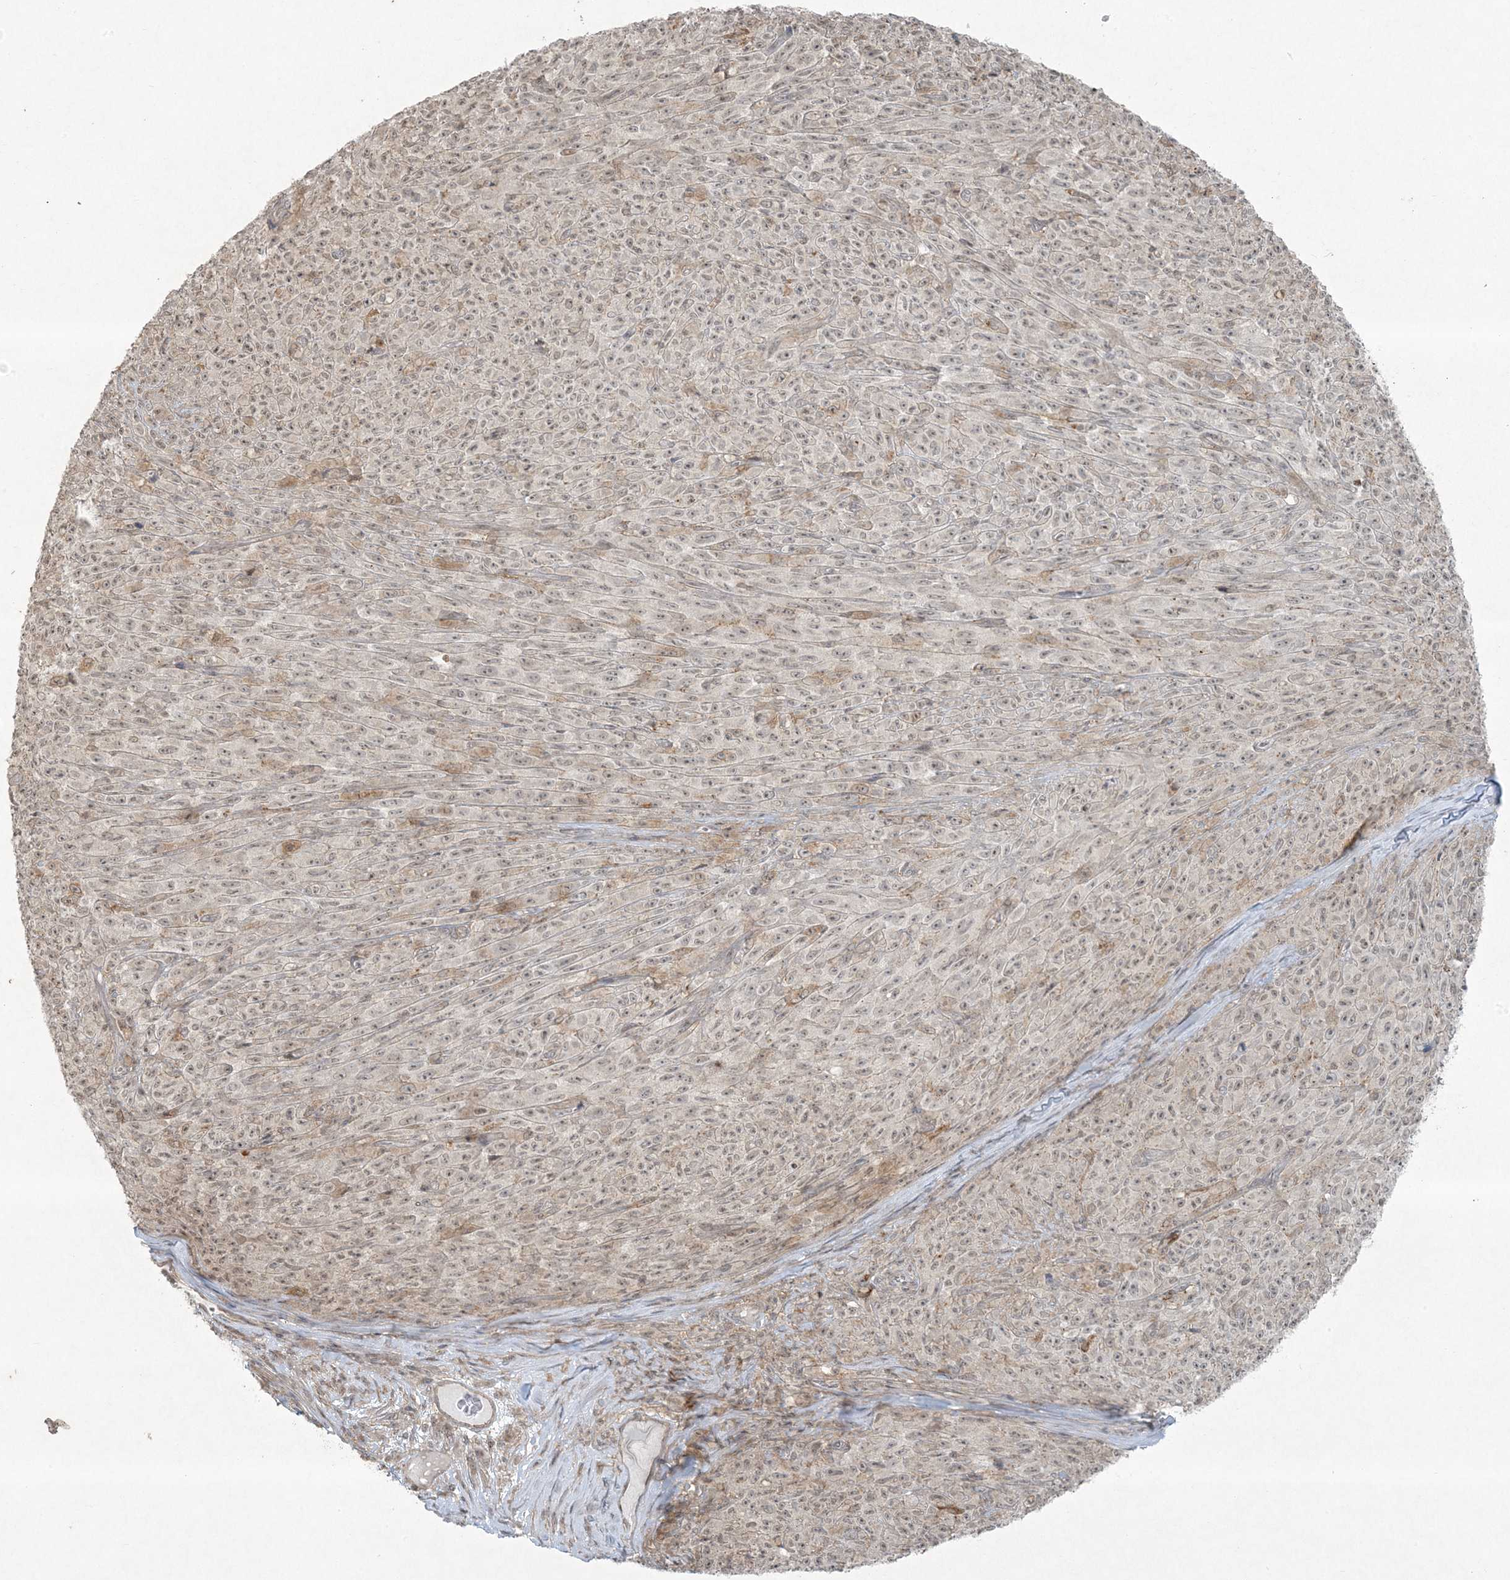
{"staining": {"intensity": "weak", "quantity": "25%-75%", "location": "nuclear"}, "tissue": "melanoma", "cell_type": "Tumor cells", "image_type": "cancer", "snomed": [{"axis": "morphology", "description": "Malignant melanoma, NOS"}, {"axis": "topography", "description": "Skin"}], "caption": "A brown stain shows weak nuclear expression of a protein in malignant melanoma tumor cells.", "gene": "ZNF263", "patient": {"sex": "female", "age": 82}}